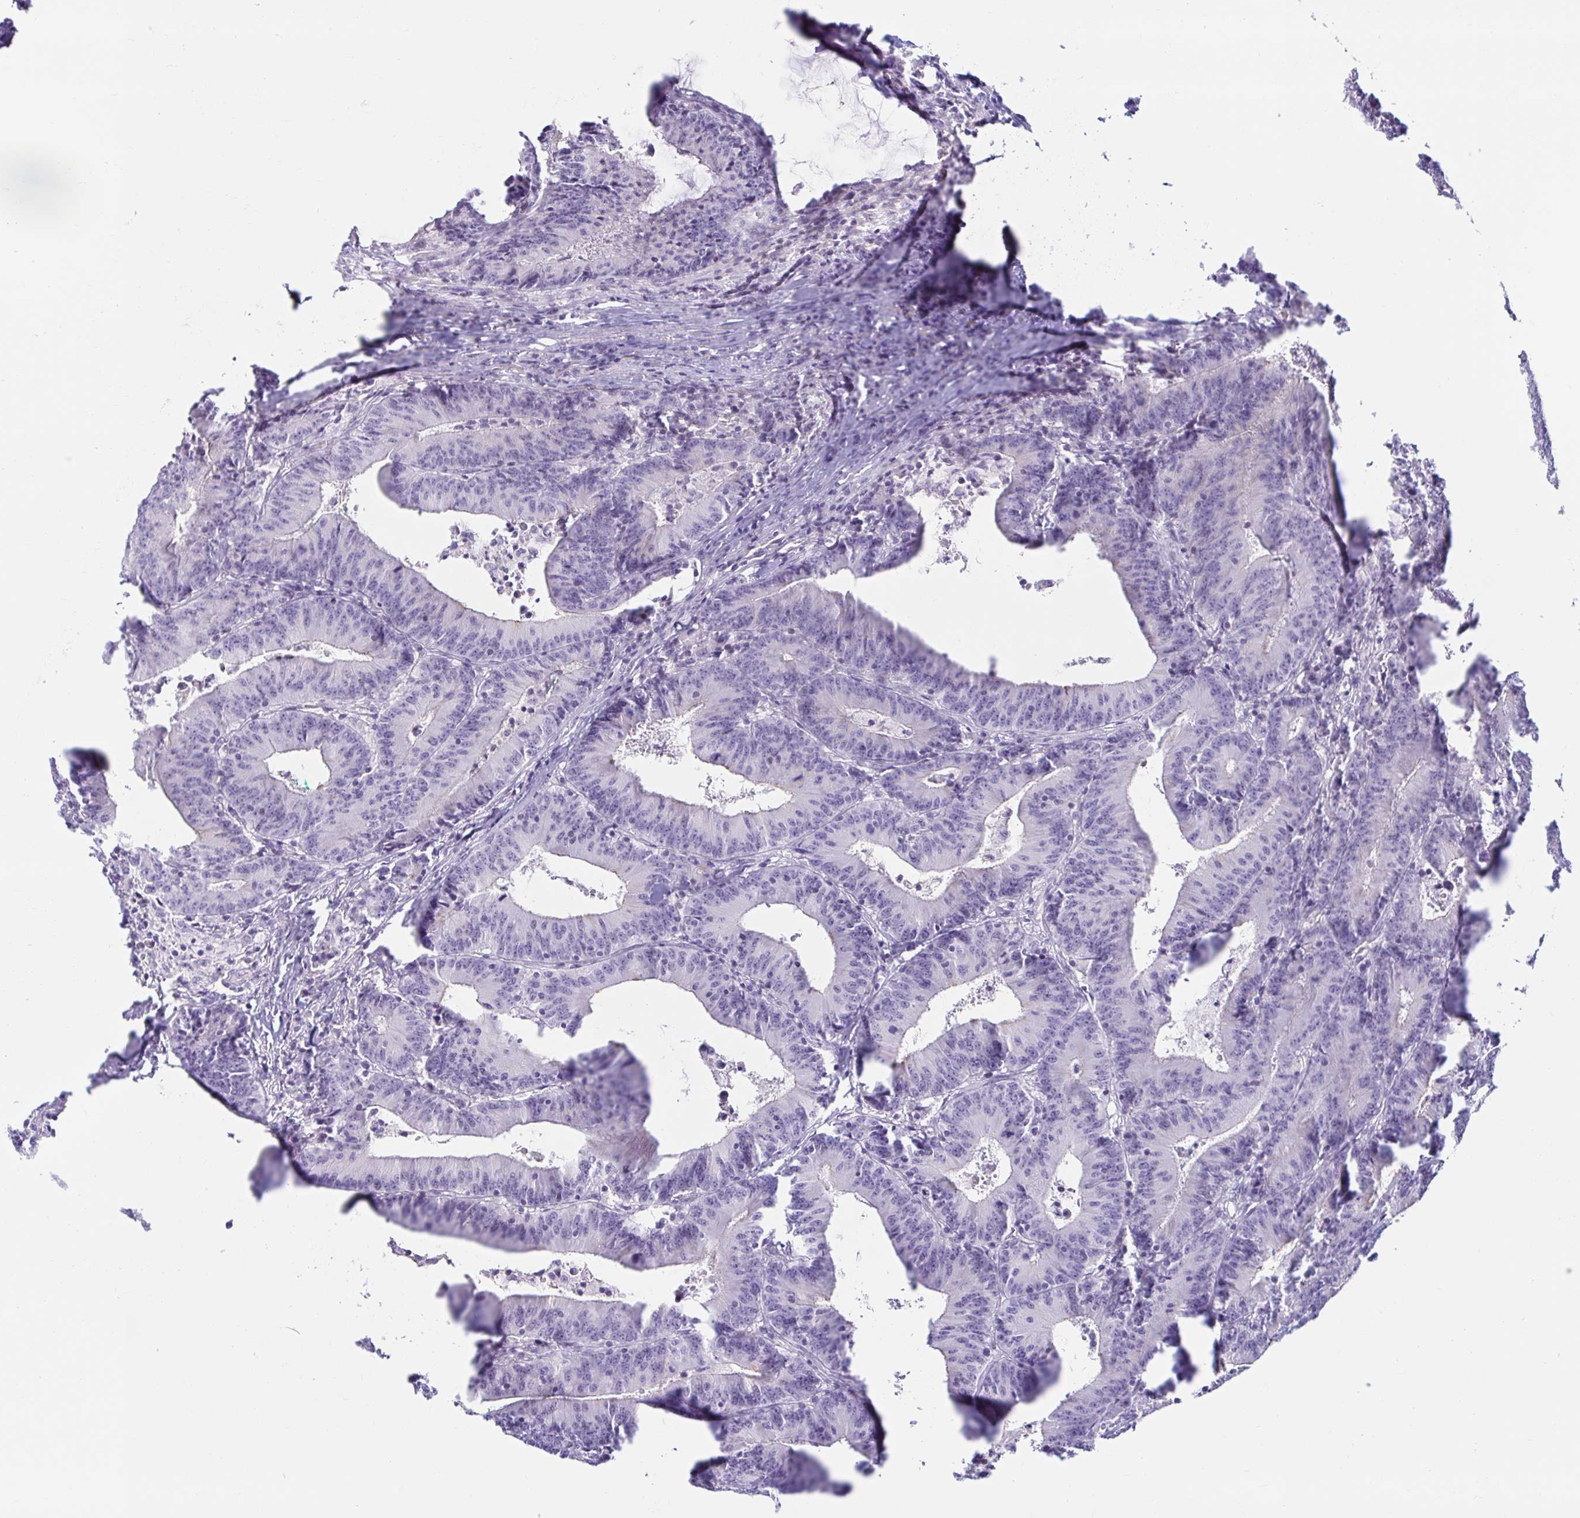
{"staining": {"intensity": "negative", "quantity": "none", "location": "none"}, "tissue": "colorectal cancer", "cell_type": "Tumor cells", "image_type": "cancer", "snomed": [{"axis": "morphology", "description": "Adenocarcinoma, NOS"}, {"axis": "topography", "description": "Colon"}], "caption": "There is no significant positivity in tumor cells of colorectal cancer (adenocarcinoma). (Brightfield microscopy of DAB immunohistochemistry (IHC) at high magnification).", "gene": "BEST1", "patient": {"sex": "female", "age": 78}}